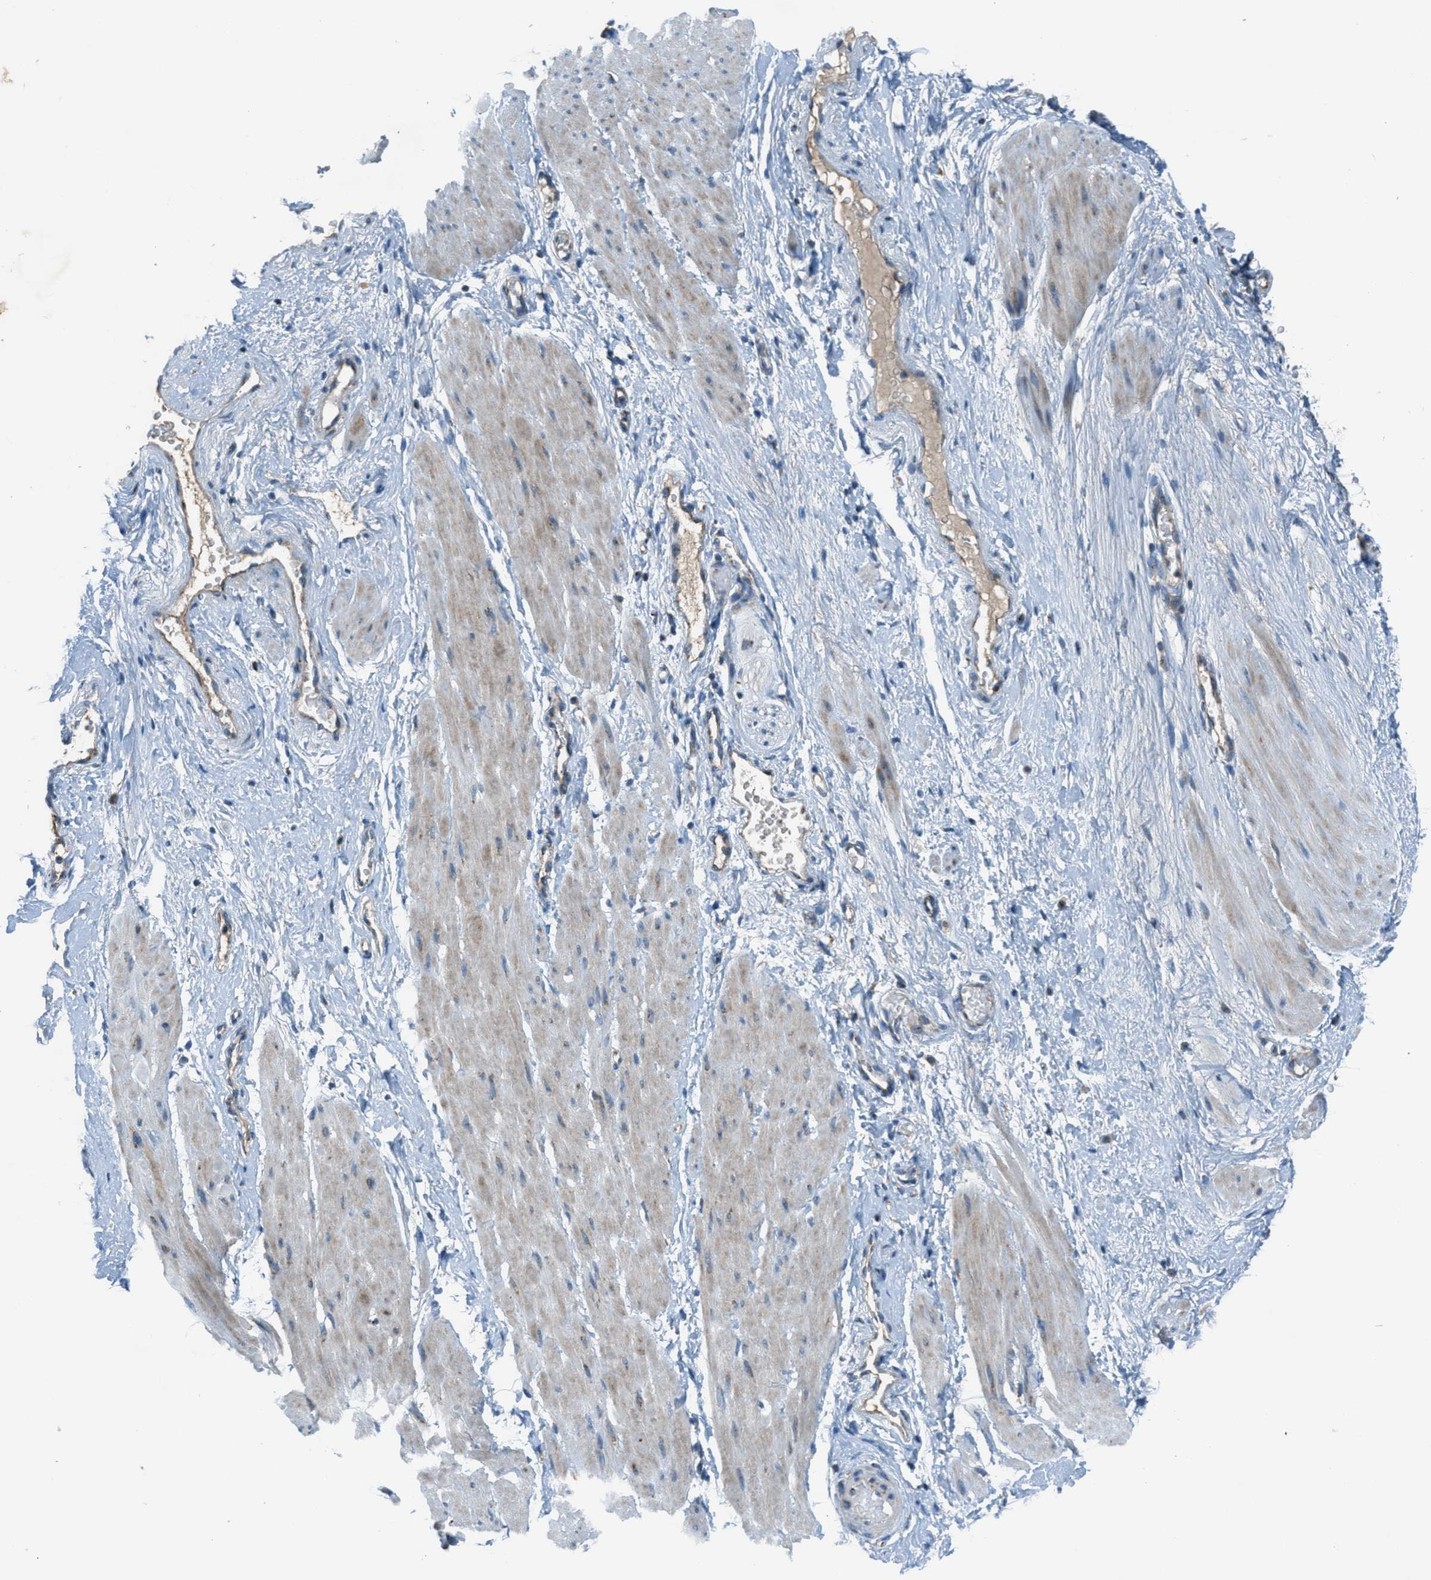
{"staining": {"intensity": "negative", "quantity": "none", "location": "none"}, "tissue": "adipose tissue", "cell_type": "Adipocytes", "image_type": "normal", "snomed": [{"axis": "morphology", "description": "Normal tissue, NOS"}, {"axis": "topography", "description": "Soft tissue"}, {"axis": "topography", "description": "Vascular tissue"}], "caption": "IHC image of benign adipose tissue: adipose tissue stained with DAB (3,3'-diaminobenzidine) shows no significant protein positivity in adipocytes.", "gene": "BCKDK", "patient": {"sex": "female", "age": 35}}